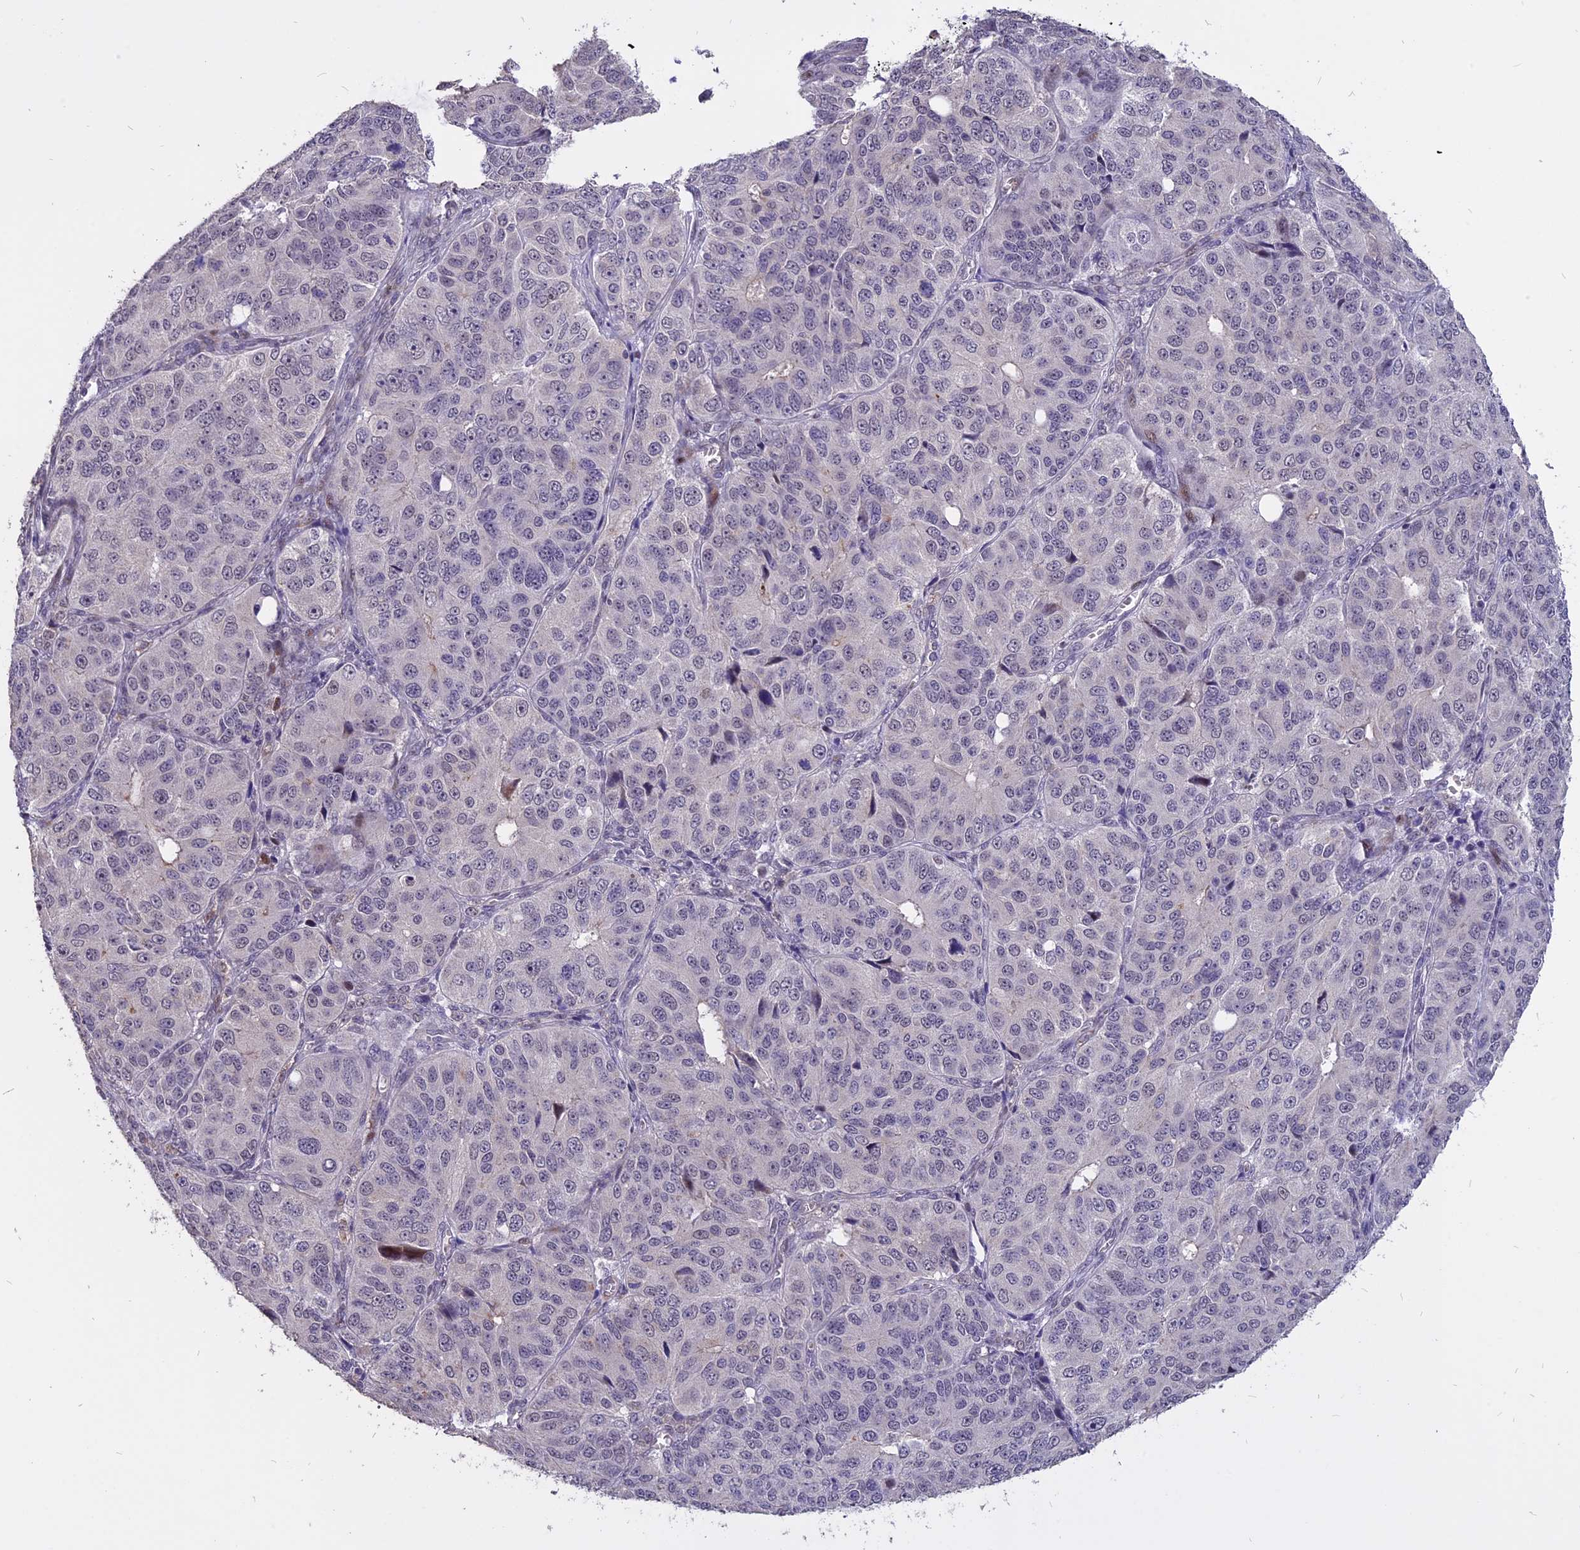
{"staining": {"intensity": "negative", "quantity": "none", "location": "none"}, "tissue": "ovarian cancer", "cell_type": "Tumor cells", "image_type": "cancer", "snomed": [{"axis": "morphology", "description": "Carcinoma, endometroid"}, {"axis": "topography", "description": "Ovary"}], "caption": "High power microscopy photomicrograph of an immunohistochemistry (IHC) histopathology image of ovarian endometroid carcinoma, revealing no significant staining in tumor cells. (DAB (3,3'-diaminobenzidine) immunohistochemistry (IHC) visualized using brightfield microscopy, high magnification).", "gene": "TMEM263", "patient": {"sex": "female", "age": 51}}